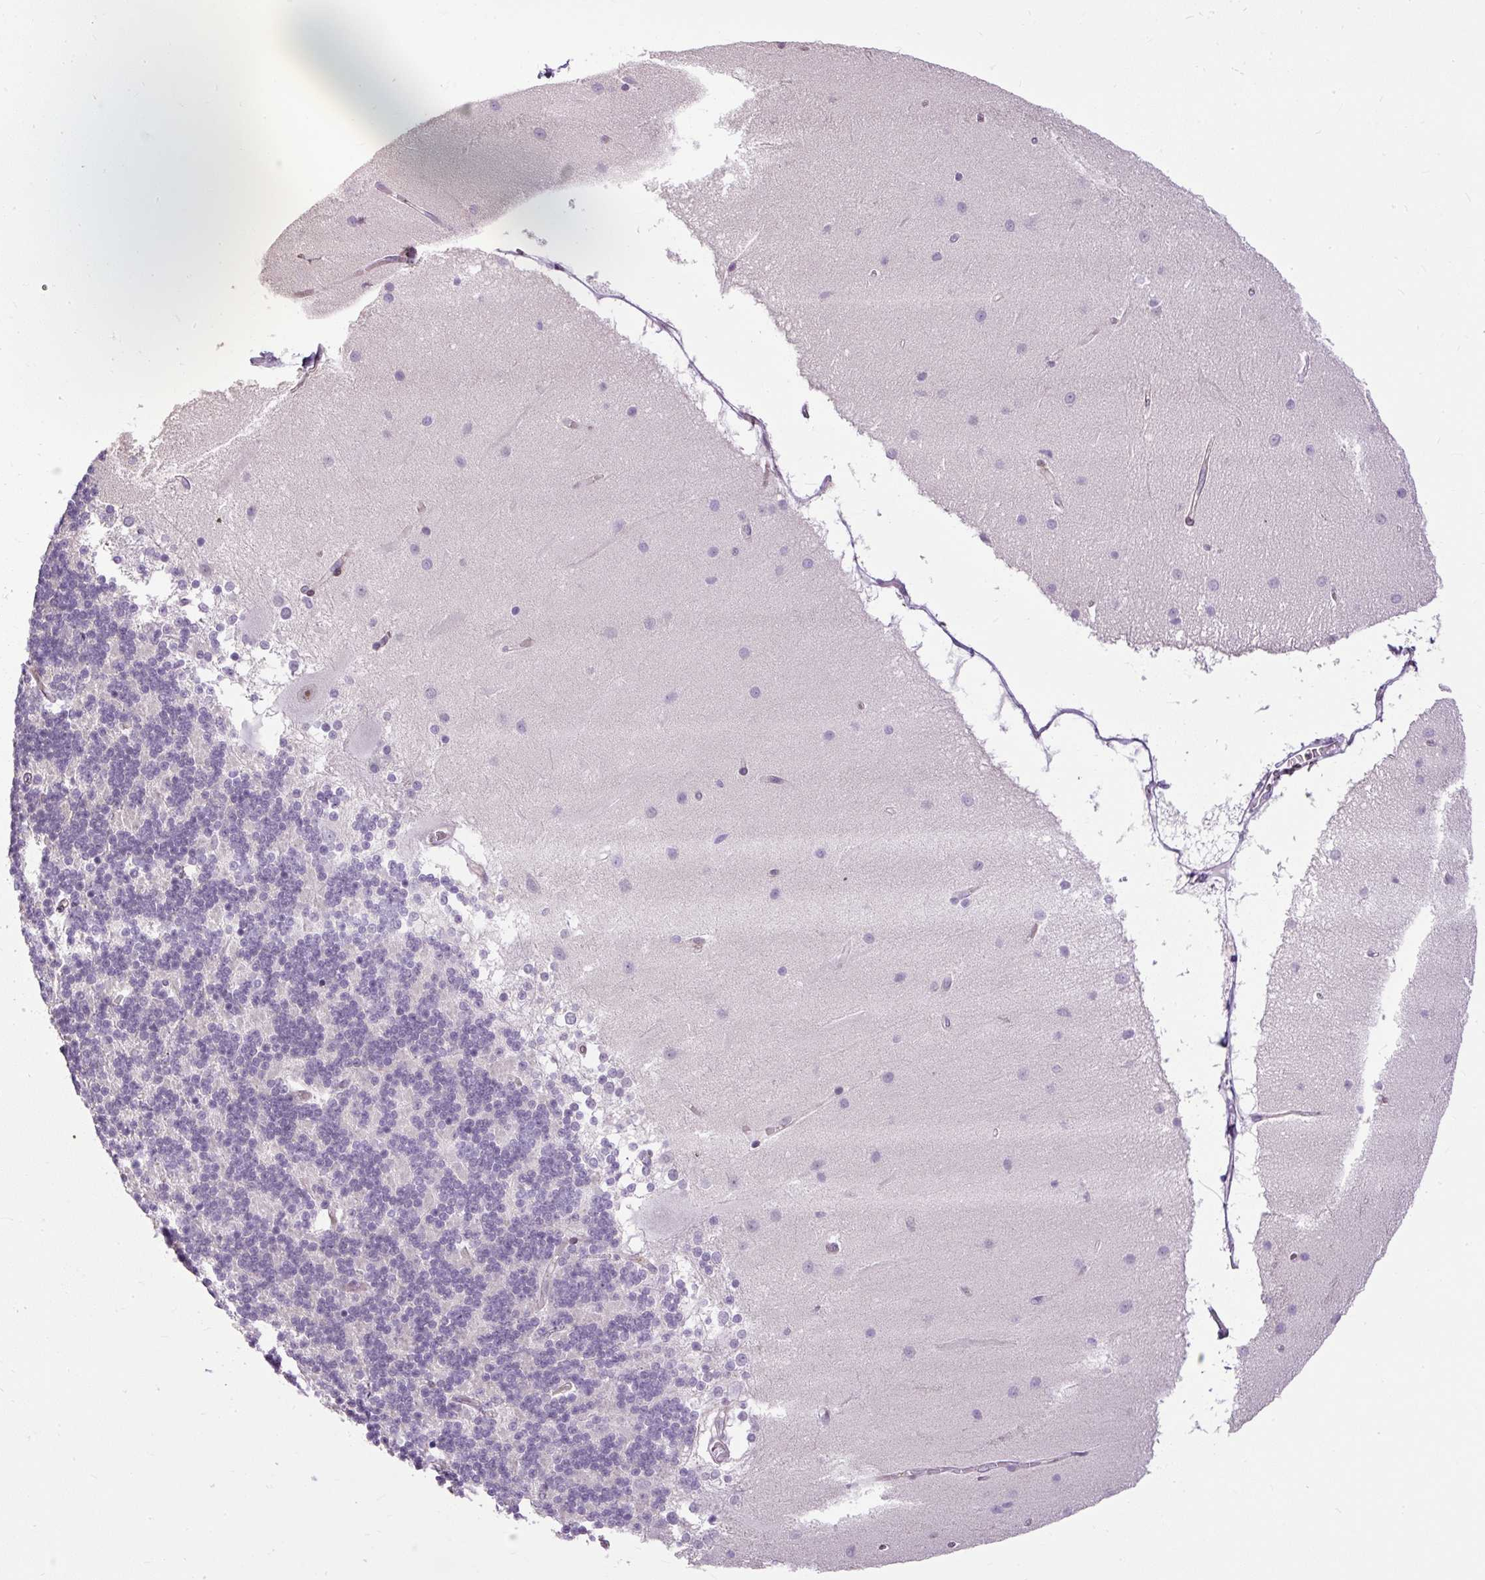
{"staining": {"intensity": "negative", "quantity": "none", "location": "none"}, "tissue": "cerebellum", "cell_type": "Cells in granular layer", "image_type": "normal", "snomed": [{"axis": "morphology", "description": "Normal tissue, NOS"}, {"axis": "topography", "description": "Cerebellum"}], "caption": "The IHC histopathology image has no significant positivity in cells in granular layer of cerebellum.", "gene": "ARHGEF18", "patient": {"sex": "female", "age": 54}}